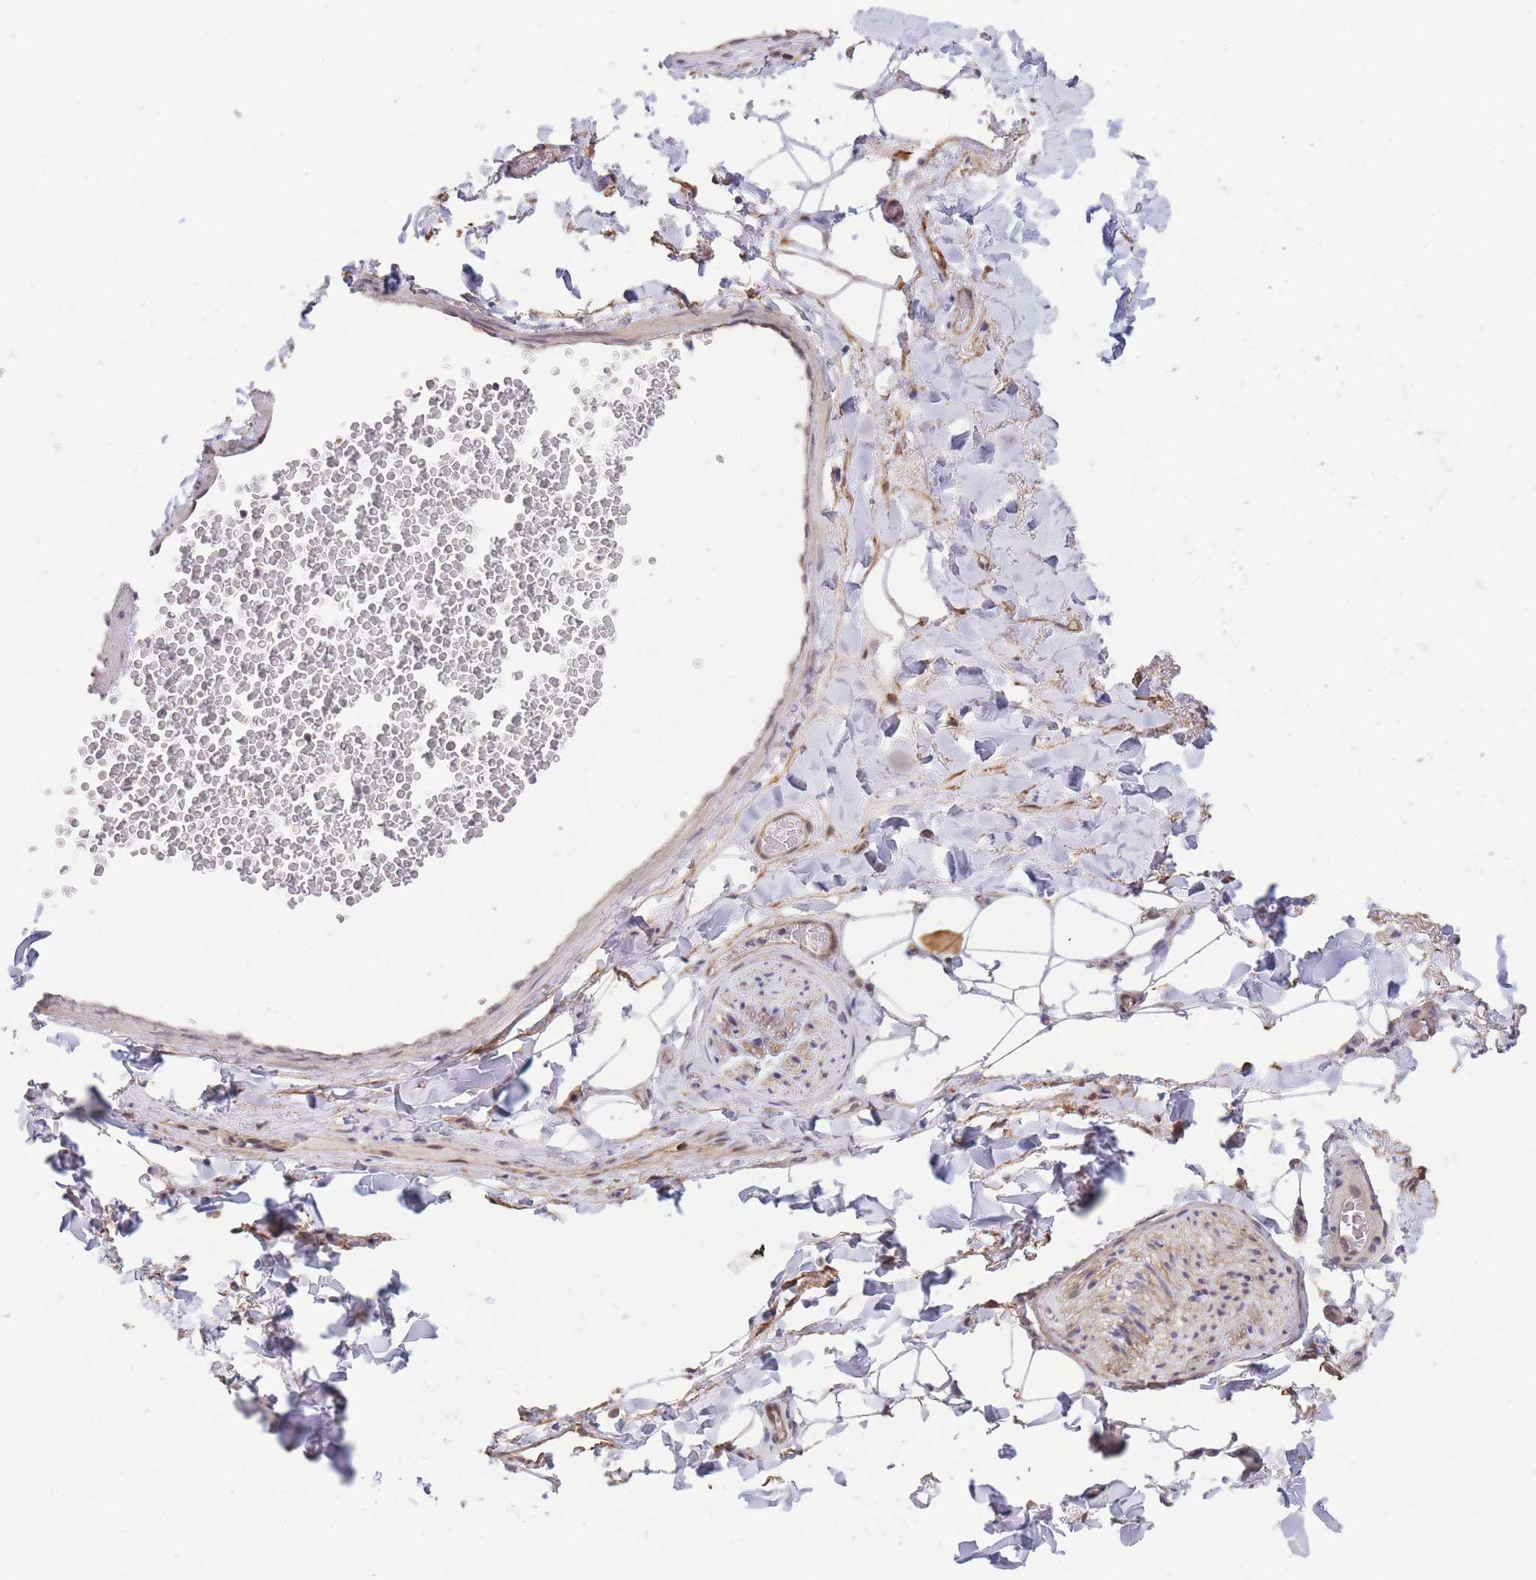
{"staining": {"intensity": "moderate", "quantity": "25%-75%", "location": "cytoplasmic/membranous"}, "tissue": "adipose tissue", "cell_type": "Adipocytes", "image_type": "normal", "snomed": [{"axis": "morphology", "description": "Normal tissue, NOS"}, {"axis": "morphology", "description": "Carcinoma, NOS"}, {"axis": "topography", "description": "Pancreas"}, {"axis": "topography", "description": "Peripheral nerve tissue"}], "caption": "Immunohistochemistry of benign human adipose tissue exhibits medium levels of moderate cytoplasmic/membranous positivity in approximately 25%-75% of adipocytes. (DAB IHC with brightfield microscopy, high magnification).", "gene": "BOD1L1", "patient": {"sex": "female", "age": 29}}